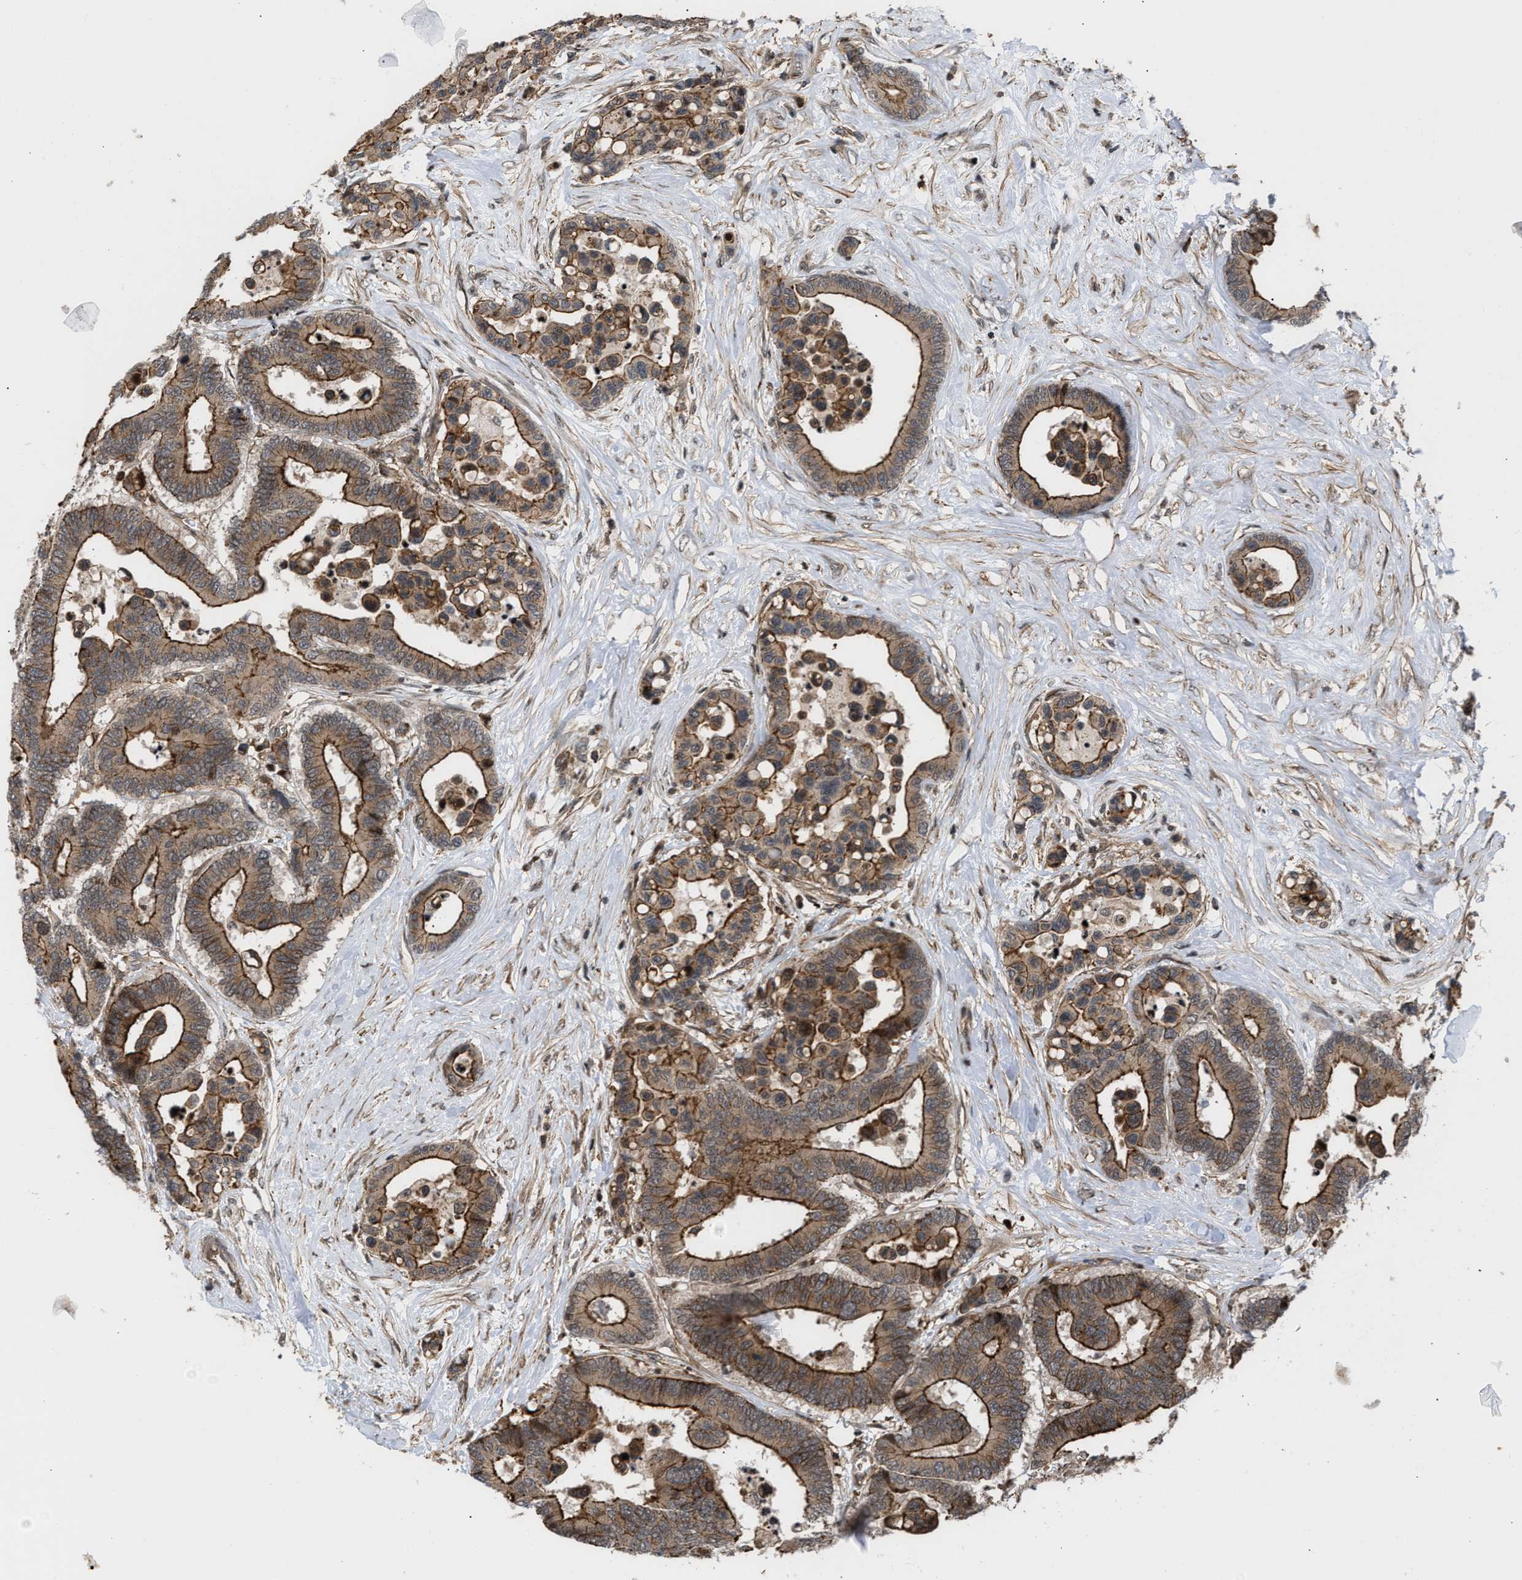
{"staining": {"intensity": "strong", "quantity": ">75%", "location": "cytoplasmic/membranous"}, "tissue": "colorectal cancer", "cell_type": "Tumor cells", "image_type": "cancer", "snomed": [{"axis": "morphology", "description": "Normal tissue, NOS"}, {"axis": "morphology", "description": "Adenocarcinoma, NOS"}, {"axis": "topography", "description": "Colon"}], "caption": "Adenocarcinoma (colorectal) tissue displays strong cytoplasmic/membranous staining in about >75% of tumor cells, visualized by immunohistochemistry. The protein is stained brown, and the nuclei are stained in blue (DAB IHC with brightfield microscopy, high magnification).", "gene": "STAU2", "patient": {"sex": "male", "age": 82}}